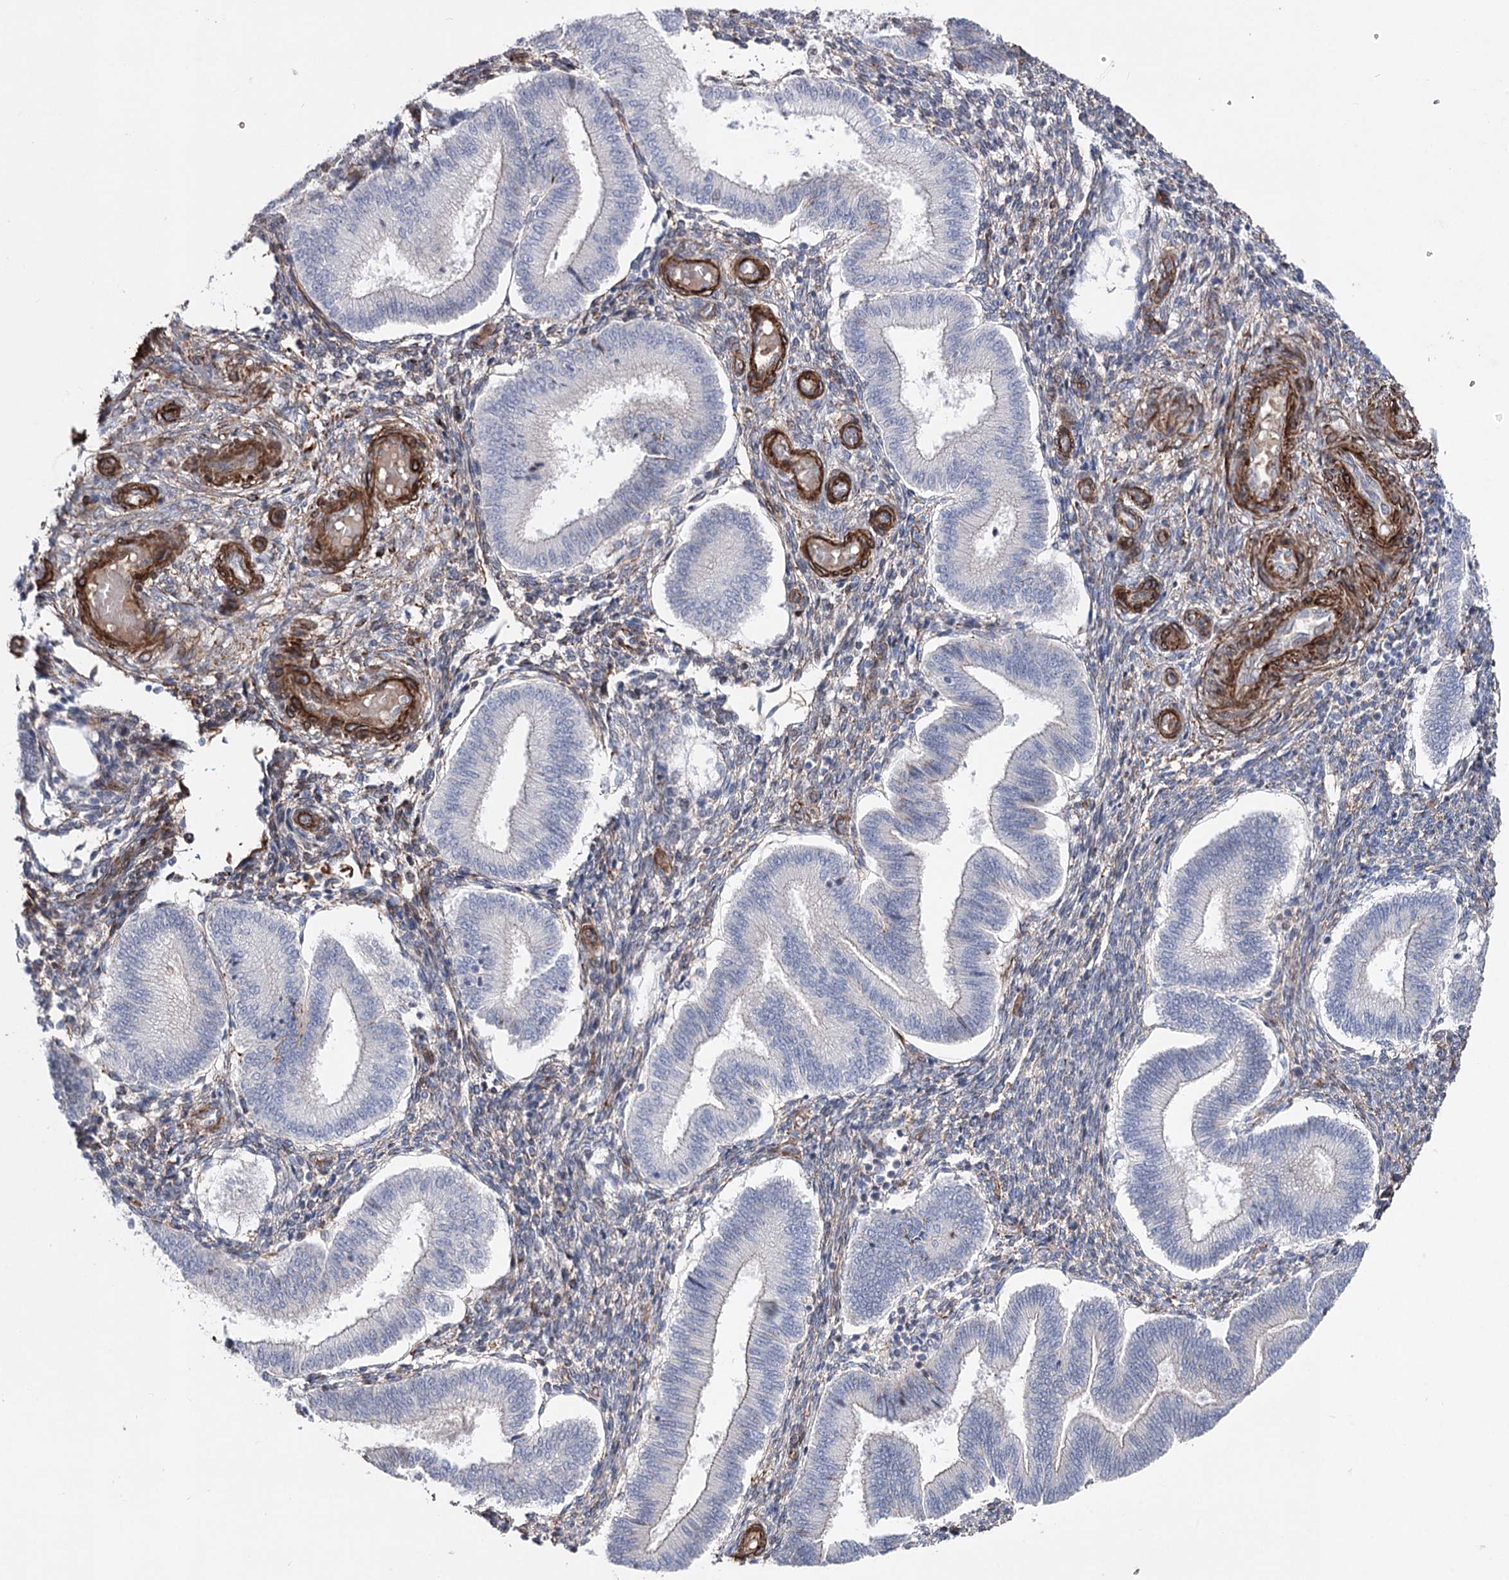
{"staining": {"intensity": "moderate", "quantity": "<25%", "location": "cytoplasmic/membranous"}, "tissue": "endometrium", "cell_type": "Cells in endometrial stroma", "image_type": "normal", "snomed": [{"axis": "morphology", "description": "Normal tissue, NOS"}, {"axis": "topography", "description": "Endometrium"}], "caption": "DAB (3,3'-diaminobenzidine) immunohistochemical staining of benign endometrium exhibits moderate cytoplasmic/membranous protein positivity in approximately <25% of cells in endometrial stroma. (DAB (3,3'-diaminobenzidine) IHC, brown staining for protein, blue staining for nuclei).", "gene": "ARHGAP20", "patient": {"sex": "female", "age": 39}}